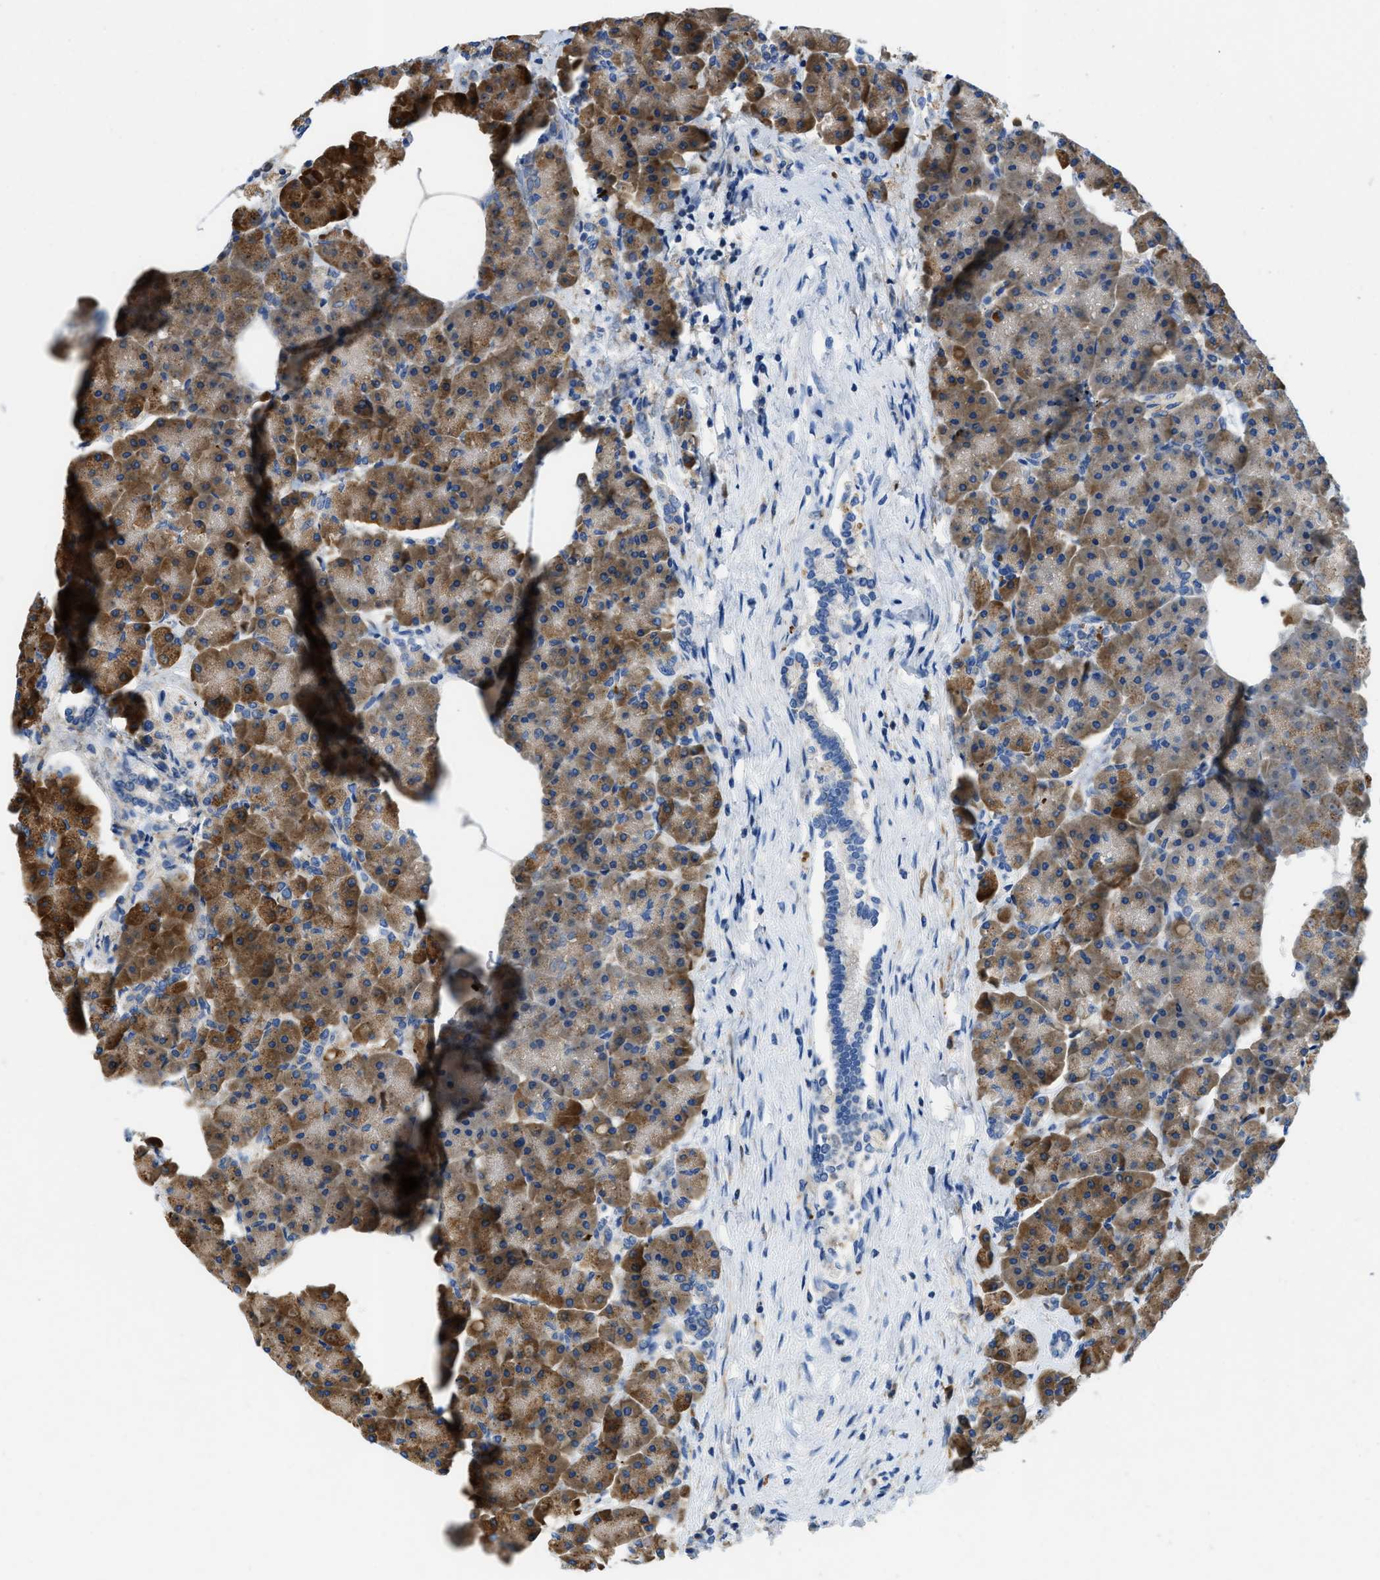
{"staining": {"intensity": "moderate", "quantity": ">75%", "location": "cytoplasmic/membranous"}, "tissue": "pancreas", "cell_type": "Exocrine glandular cells", "image_type": "normal", "snomed": [{"axis": "morphology", "description": "Normal tissue, NOS"}, {"axis": "topography", "description": "Pancreas"}], "caption": "A high-resolution photomicrograph shows immunohistochemistry staining of normal pancreas, which reveals moderate cytoplasmic/membranous expression in approximately >75% of exocrine glandular cells. (IHC, brightfield microscopy, high magnification).", "gene": "ZNF831", "patient": {"sex": "female", "age": 70}}